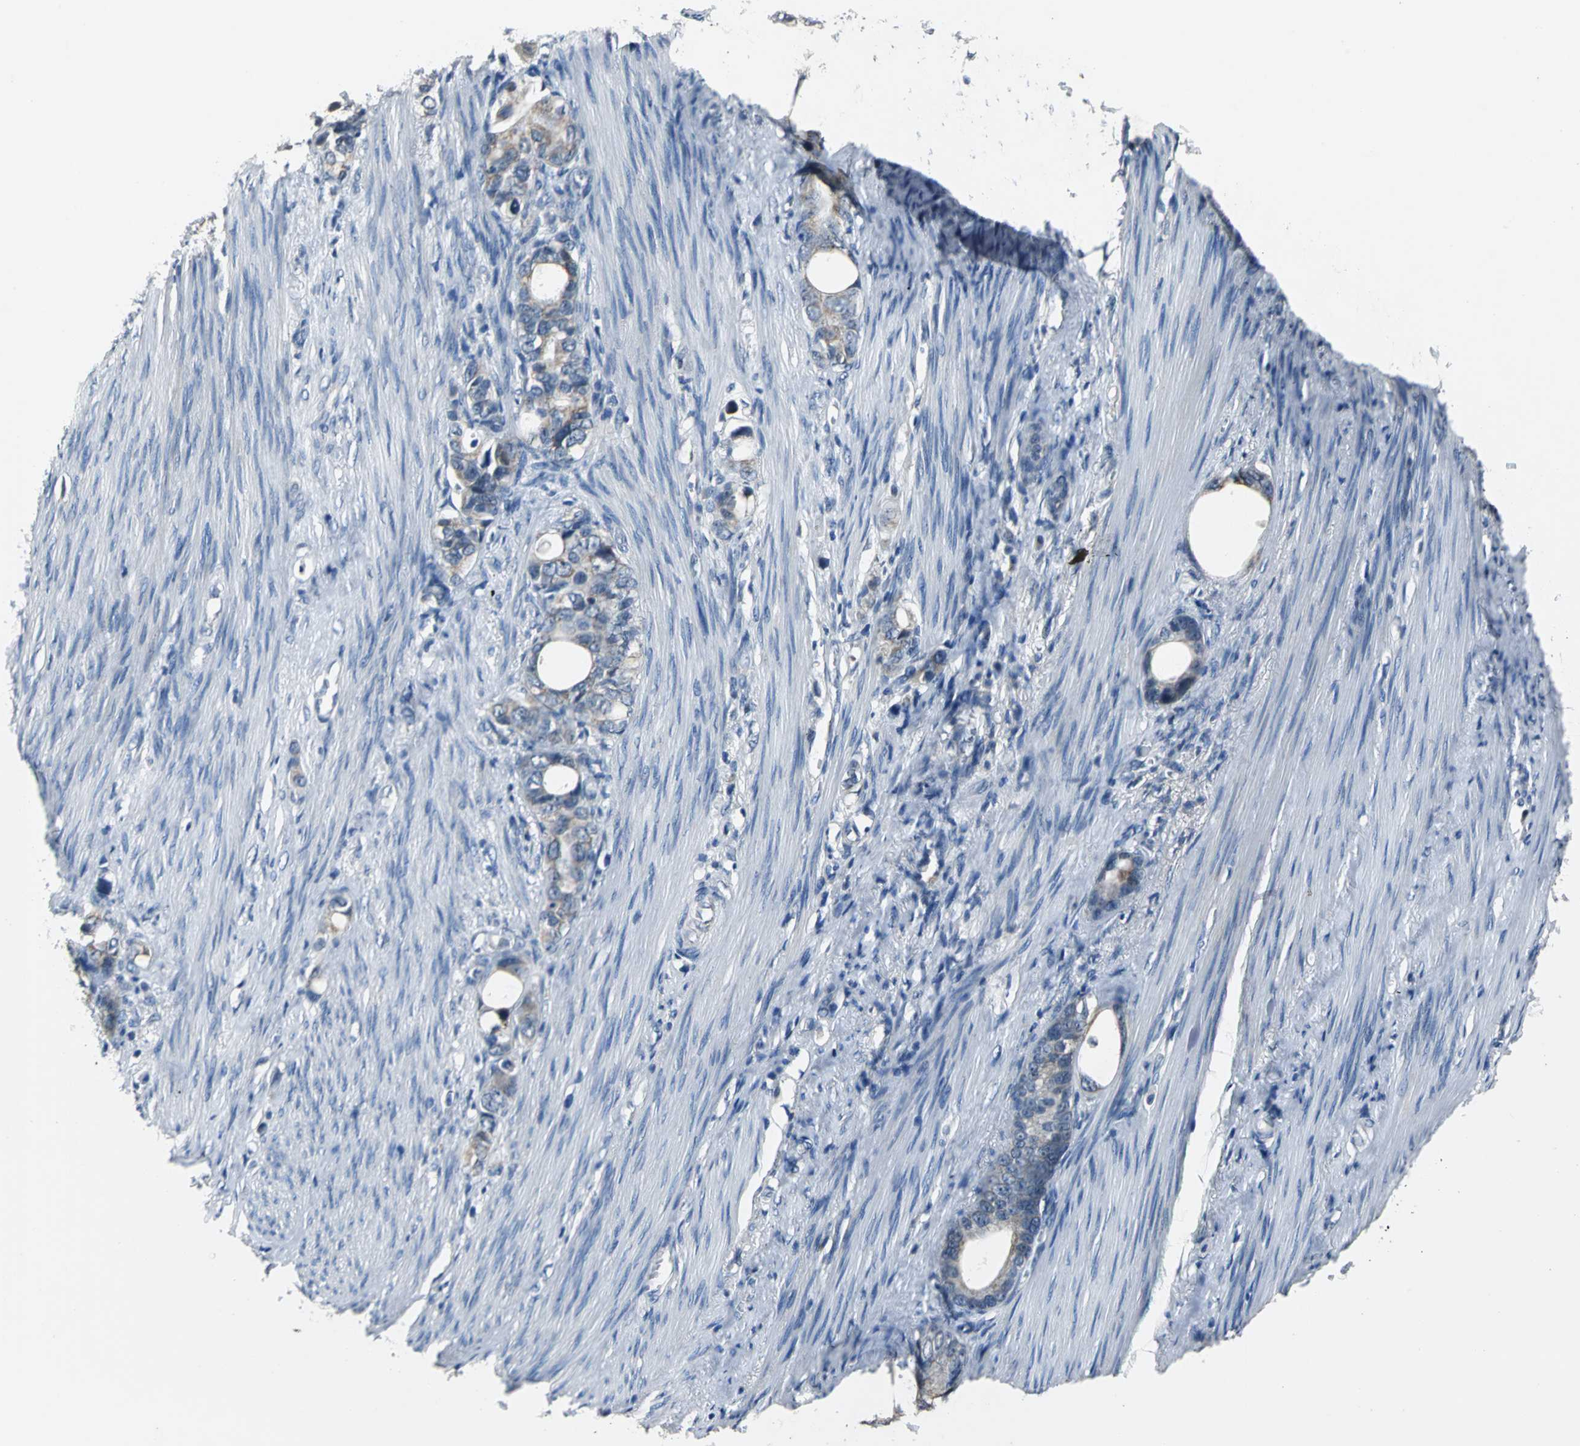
{"staining": {"intensity": "weak", "quantity": "25%-75%", "location": "cytoplasmic/membranous"}, "tissue": "stomach cancer", "cell_type": "Tumor cells", "image_type": "cancer", "snomed": [{"axis": "morphology", "description": "Adenocarcinoma, NOS"}, {"axis": "topography", "description": "Stomach"}], "caption": "Adenocarcinoma (stomach) stained with IHC shows weak cytoplasmic/membranous positivity in approximately 25%-75% of tumor cells. (Brightfield microscopy of DAB IHC at high magnification).", "gene": "JADE3", "patient": {"sex": "female", "age": 75}}